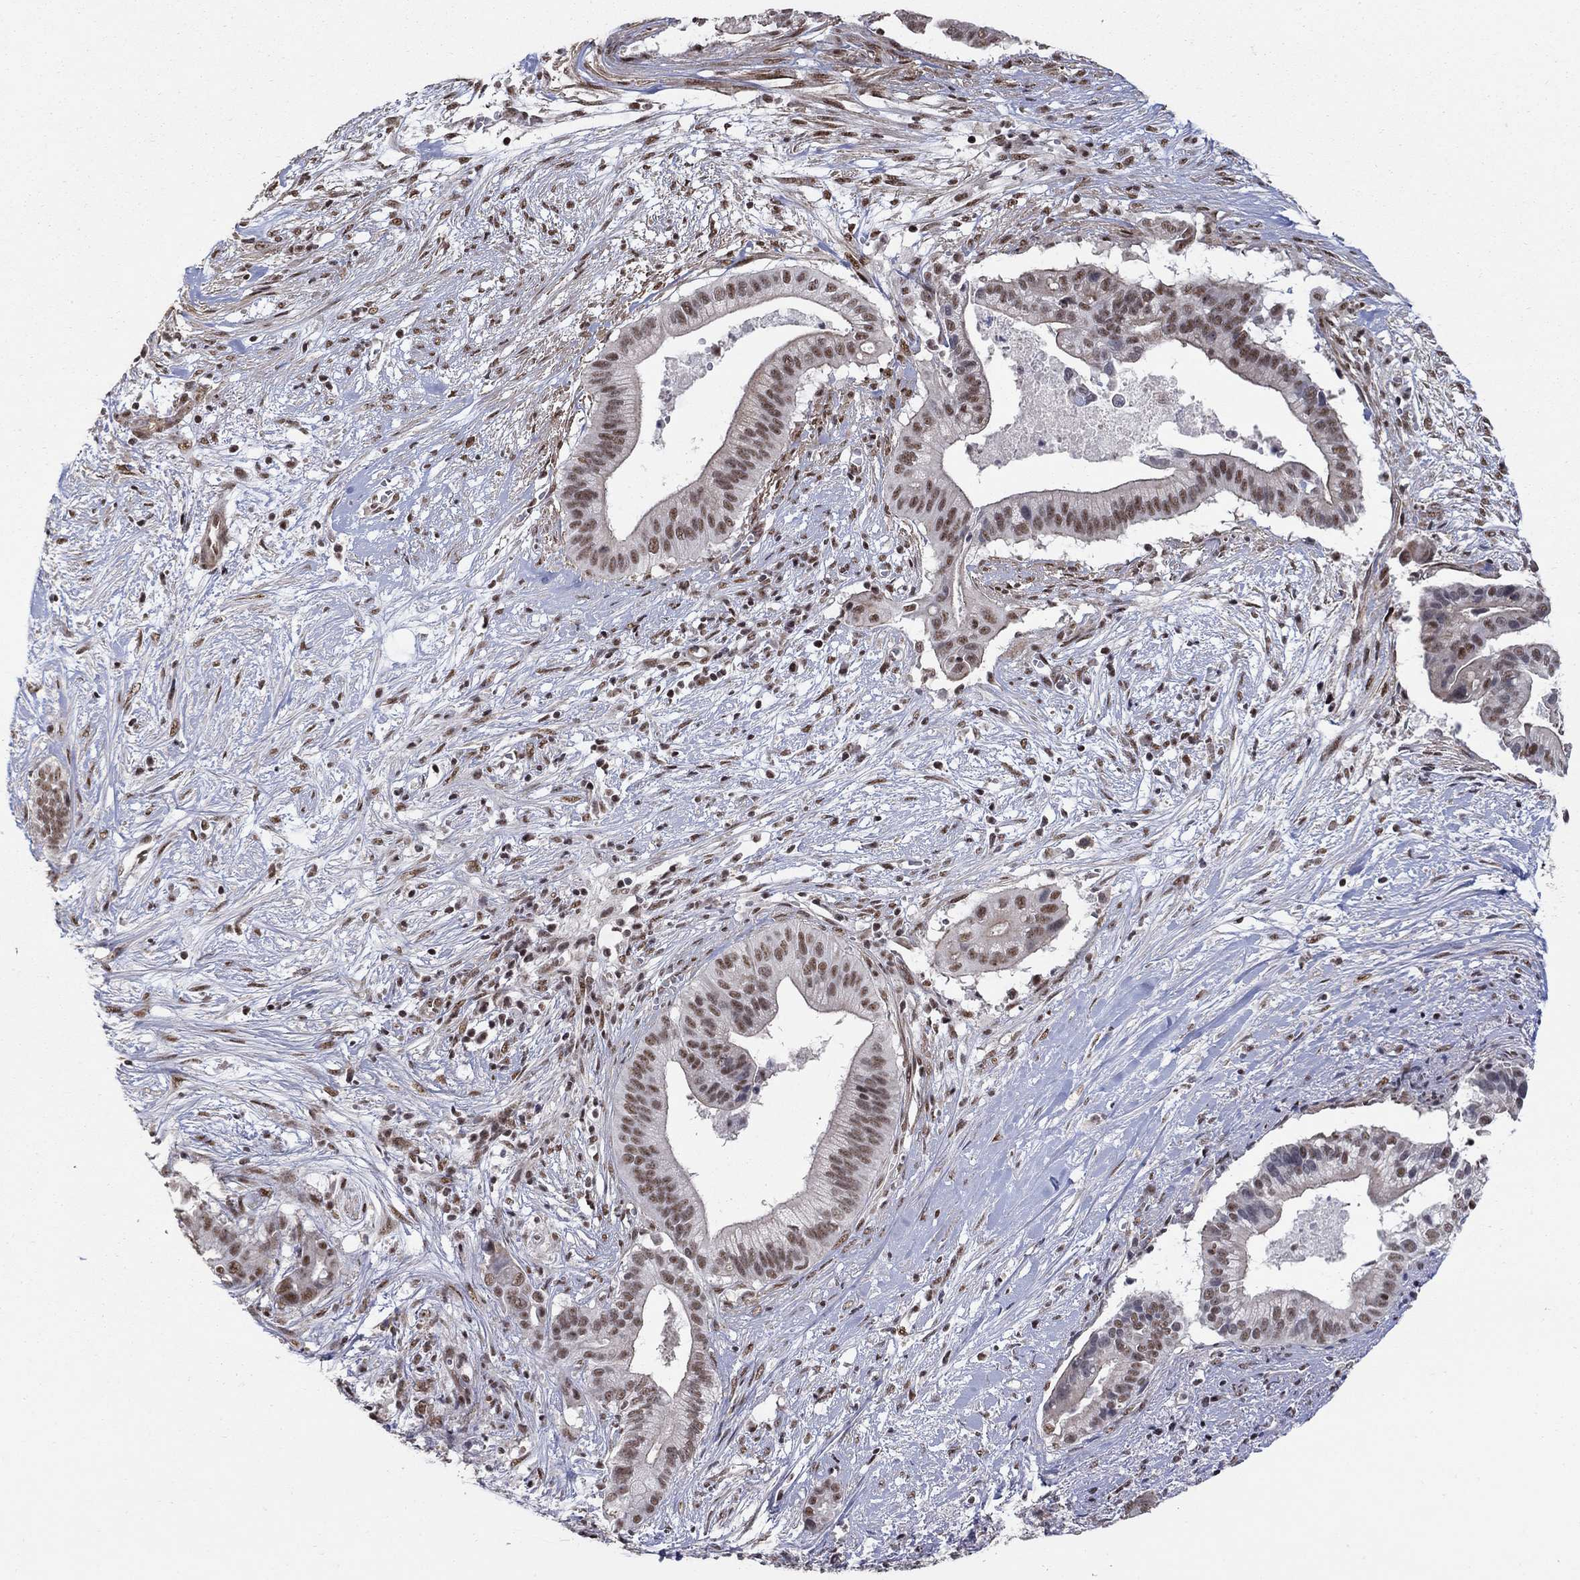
{"staining": {"intensity": "weak", "quantity": ">75%", "location": "nuclear"}, "tissue": "pancreatic cancer", "cell_type": "Tumor cells", "image_type": "cancer", "snomed": [{"axis": "morphology", "description": "Adenocarcinoma, NOS"}, {"axis": "topography", "description": "Pancreas"}], "caption": "The immunohistochemical stain highlights weak nuclear staining in tumor cells of pancreatic cancer tissue. The staining was performed using DAB (3,3'-diaminobenzidine) to visualize the protein expression in brown, while the nuclei were stained in blue with hematoxylin (Magnification: 20x).", "gene": "PNISR", "patient": {"sex": "male", "age": 61}}